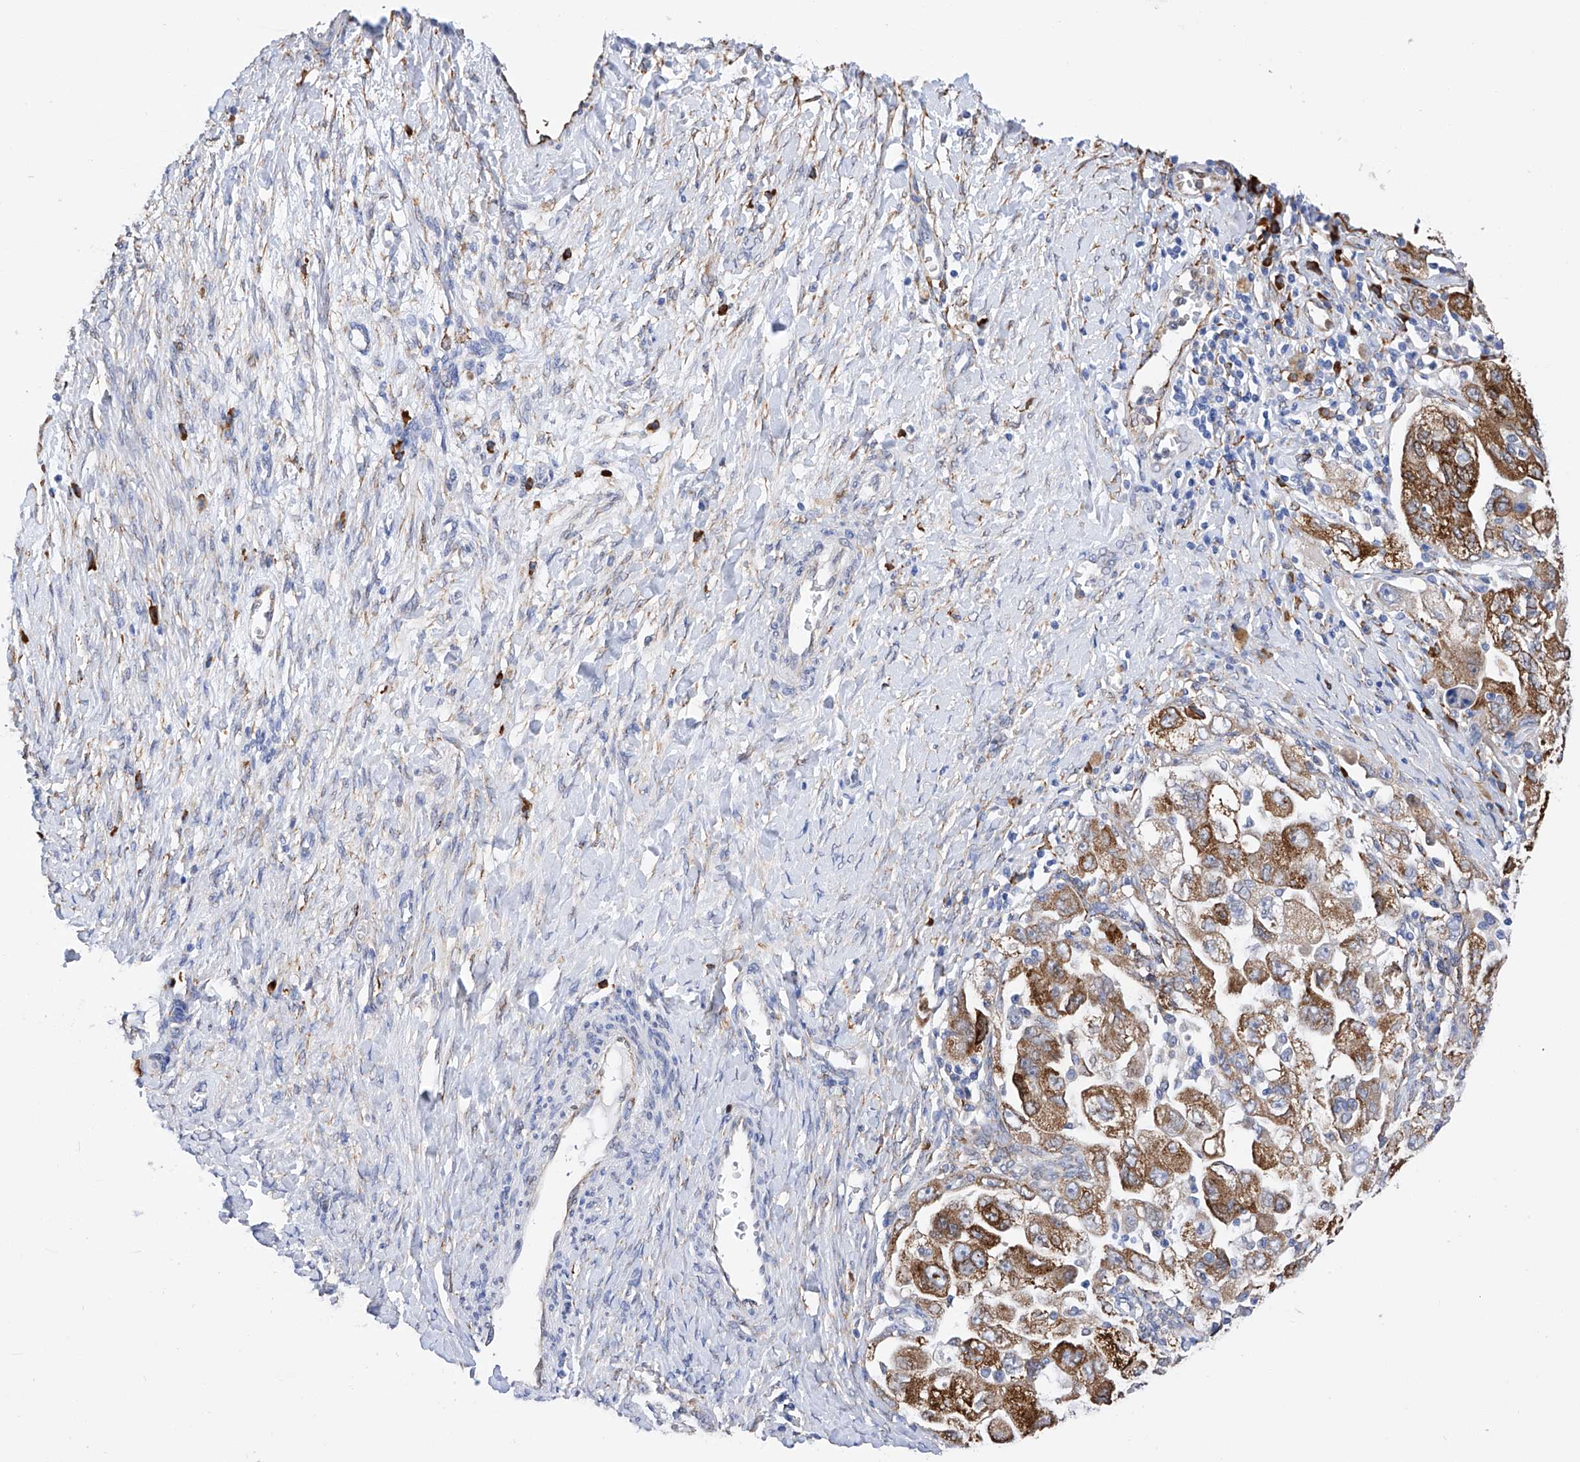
{"staining": {"intensity": "strong", "quantity": ">75%", "location": "cytoplasmic/membranous"}, "tissue": "ovarian cancer", "cell_type": "Tumor cells", "image_type": "cancer", "snomed": [{"axis": "morphology", "description": "Carcinoma, NOS"}, {"axis": "morphology", "description": "Cystadenocarcinoma, serous, NOS"}, {"axis": "topography", "description": "Ovary"}], "caption": "The photomicrograph demonstrates immunohistochemical staining of ovarian serous cystadenocarcinoma. There is strong cytoplasmic/membranous positivity is appreciated in approximately >75% of tumor cells.", "gene": "PDIA5", "patient": {"sex": "female", "age": 69}}